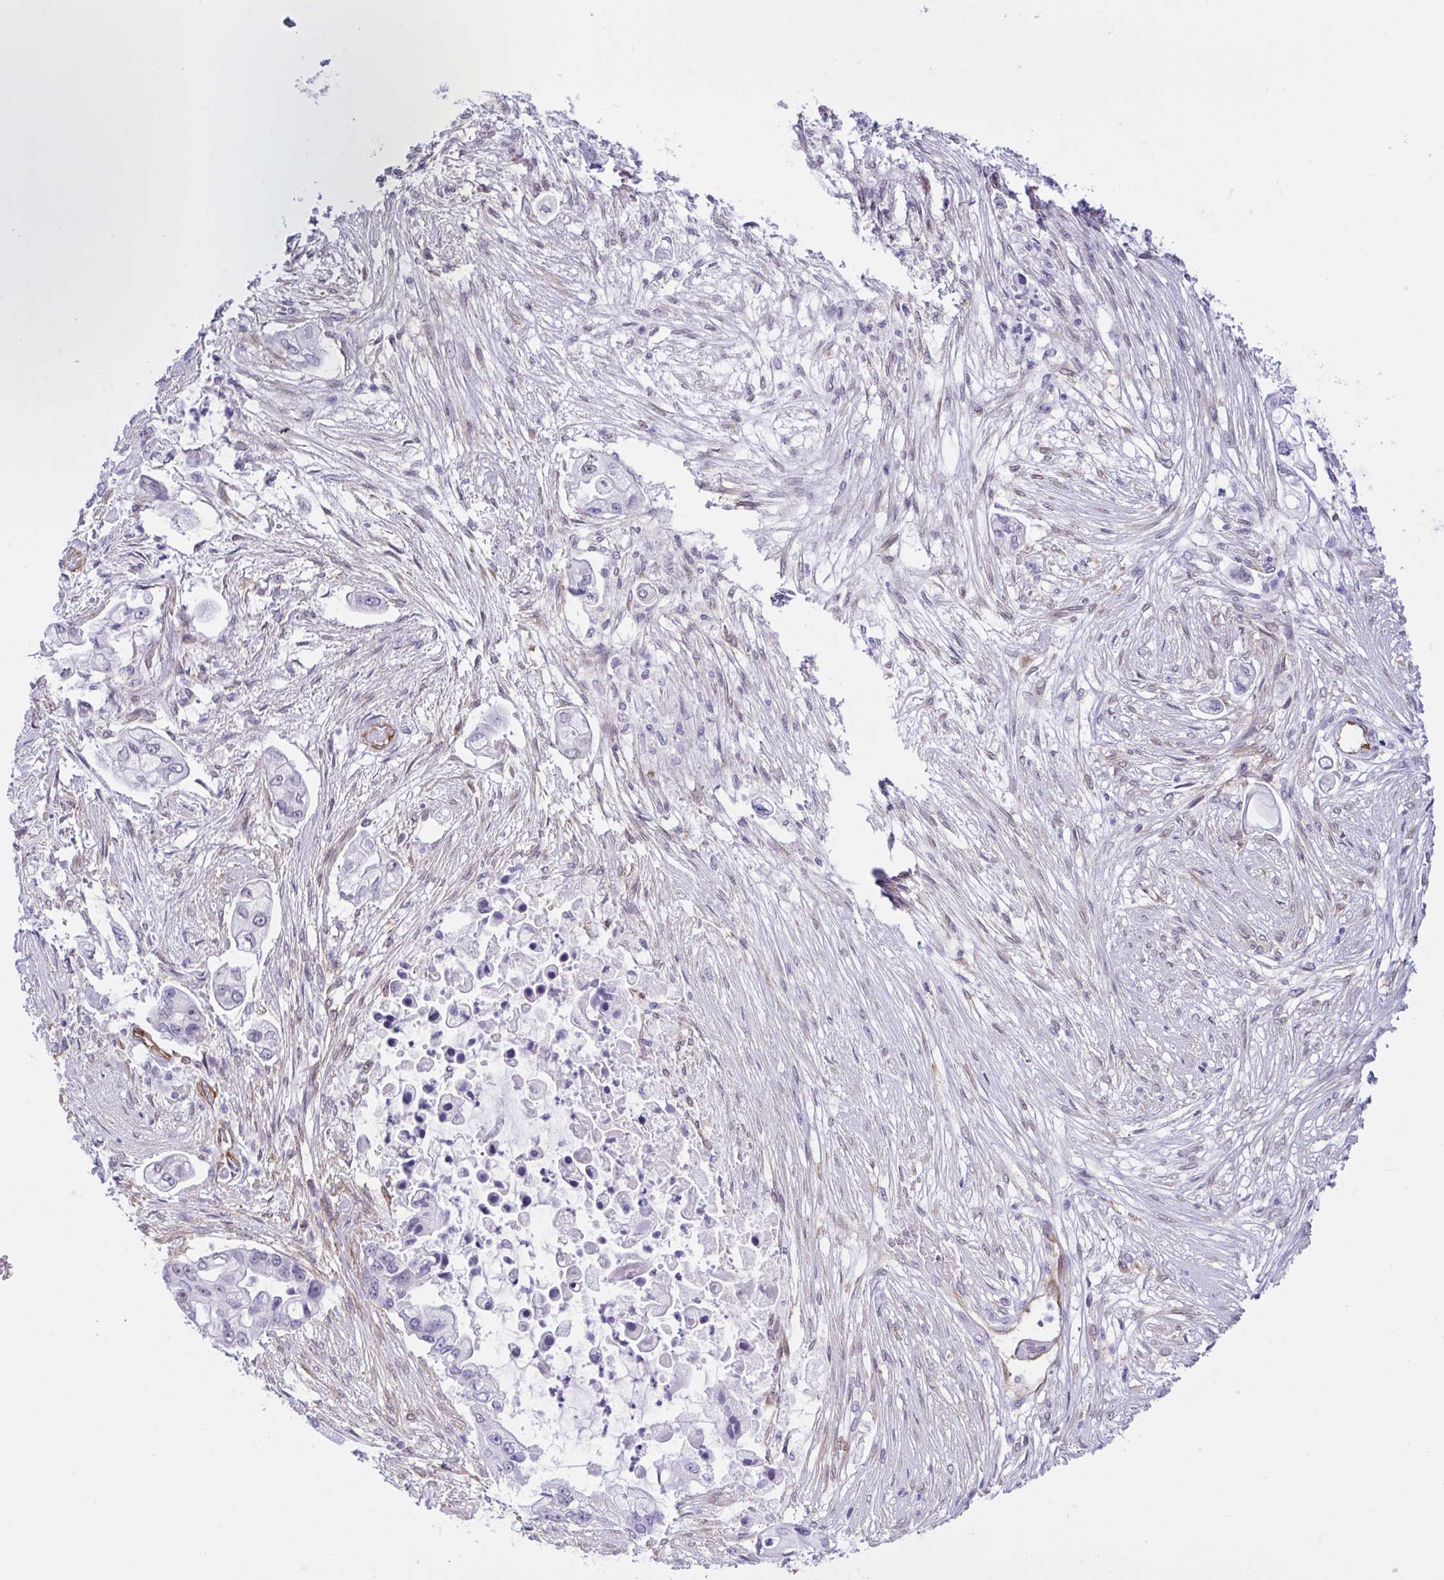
{"staining": {"intensity": "negative", "quantity": "none", "location": "none"}, "tissue": "pancreatic cancer", "cell_type": "Tumor cells", "image_type": "cancer", "snomed": [{"axis": "morphology", "description": "Adenocarcinoma, NOS"}, {"axis": "topography", "description": "Pancreas"}], "caption": "Histopathology image shows no significant protein staining in tumor cells of pancreatic cancer (adenocarcinoma).", "gene": "EML1", "patient": {"sex": "female", "age": 69}}